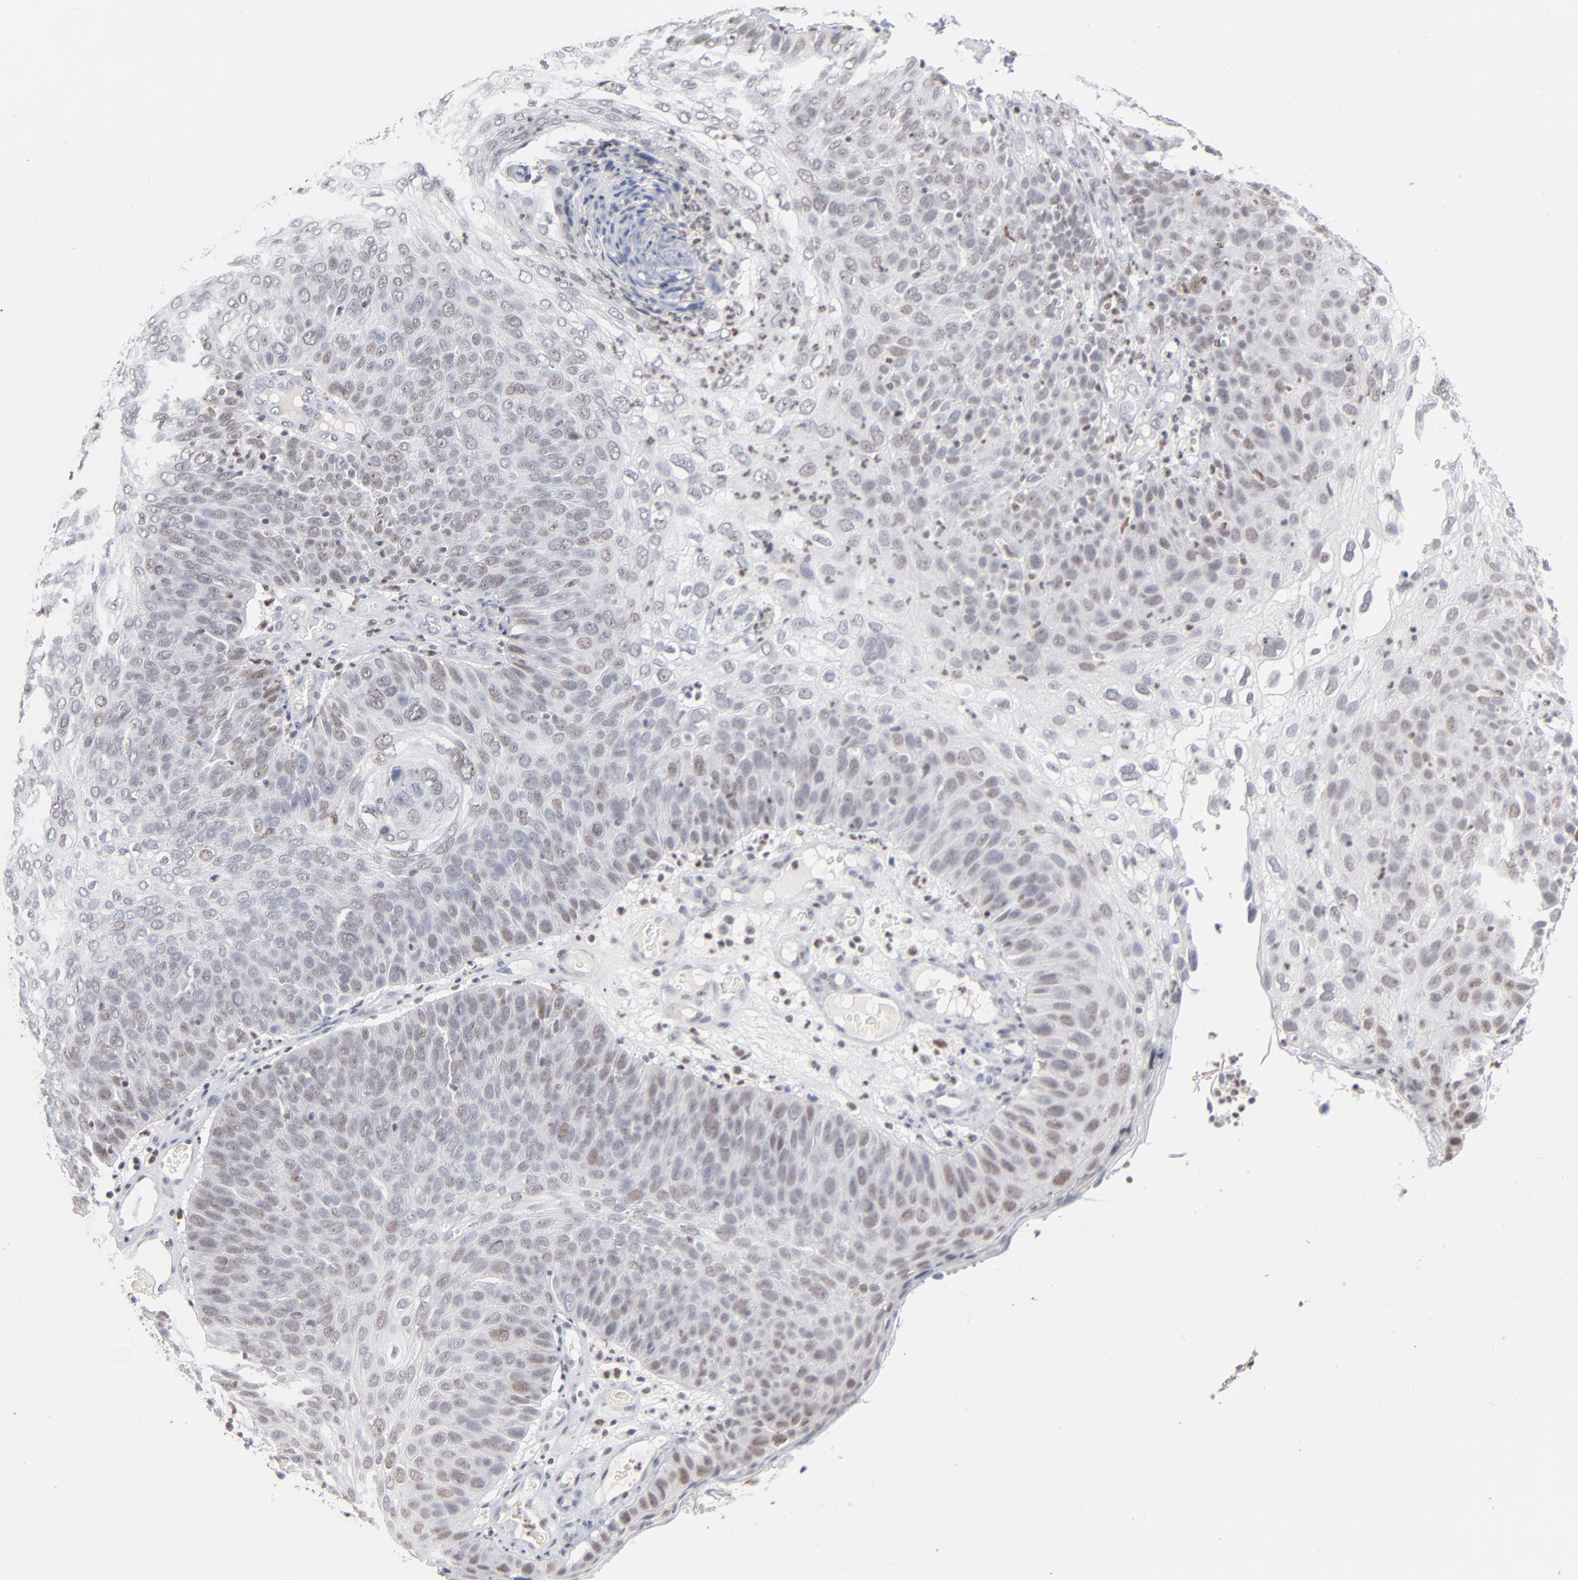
{"staining": {"intensity": "weak", "quantity": "25%-75%", "location": "nuclear"}, "tissue": "skin cancer", "cell_type": "Tumor cells", "image_type": "cancer", "snomed": [{"axis": "morphology", "description": "Squamous cell carcinoma, NOS"}, {"axis": "topography", "description": "Skin"}], "caption": "Brown immunohistochemical staining in skin squamous cell carcinoma demonstrates weak nuclear staining in about 25%-75% of tumor cells.", "gene": "MAX", "patient": {"sex": "male", "age": 87}}